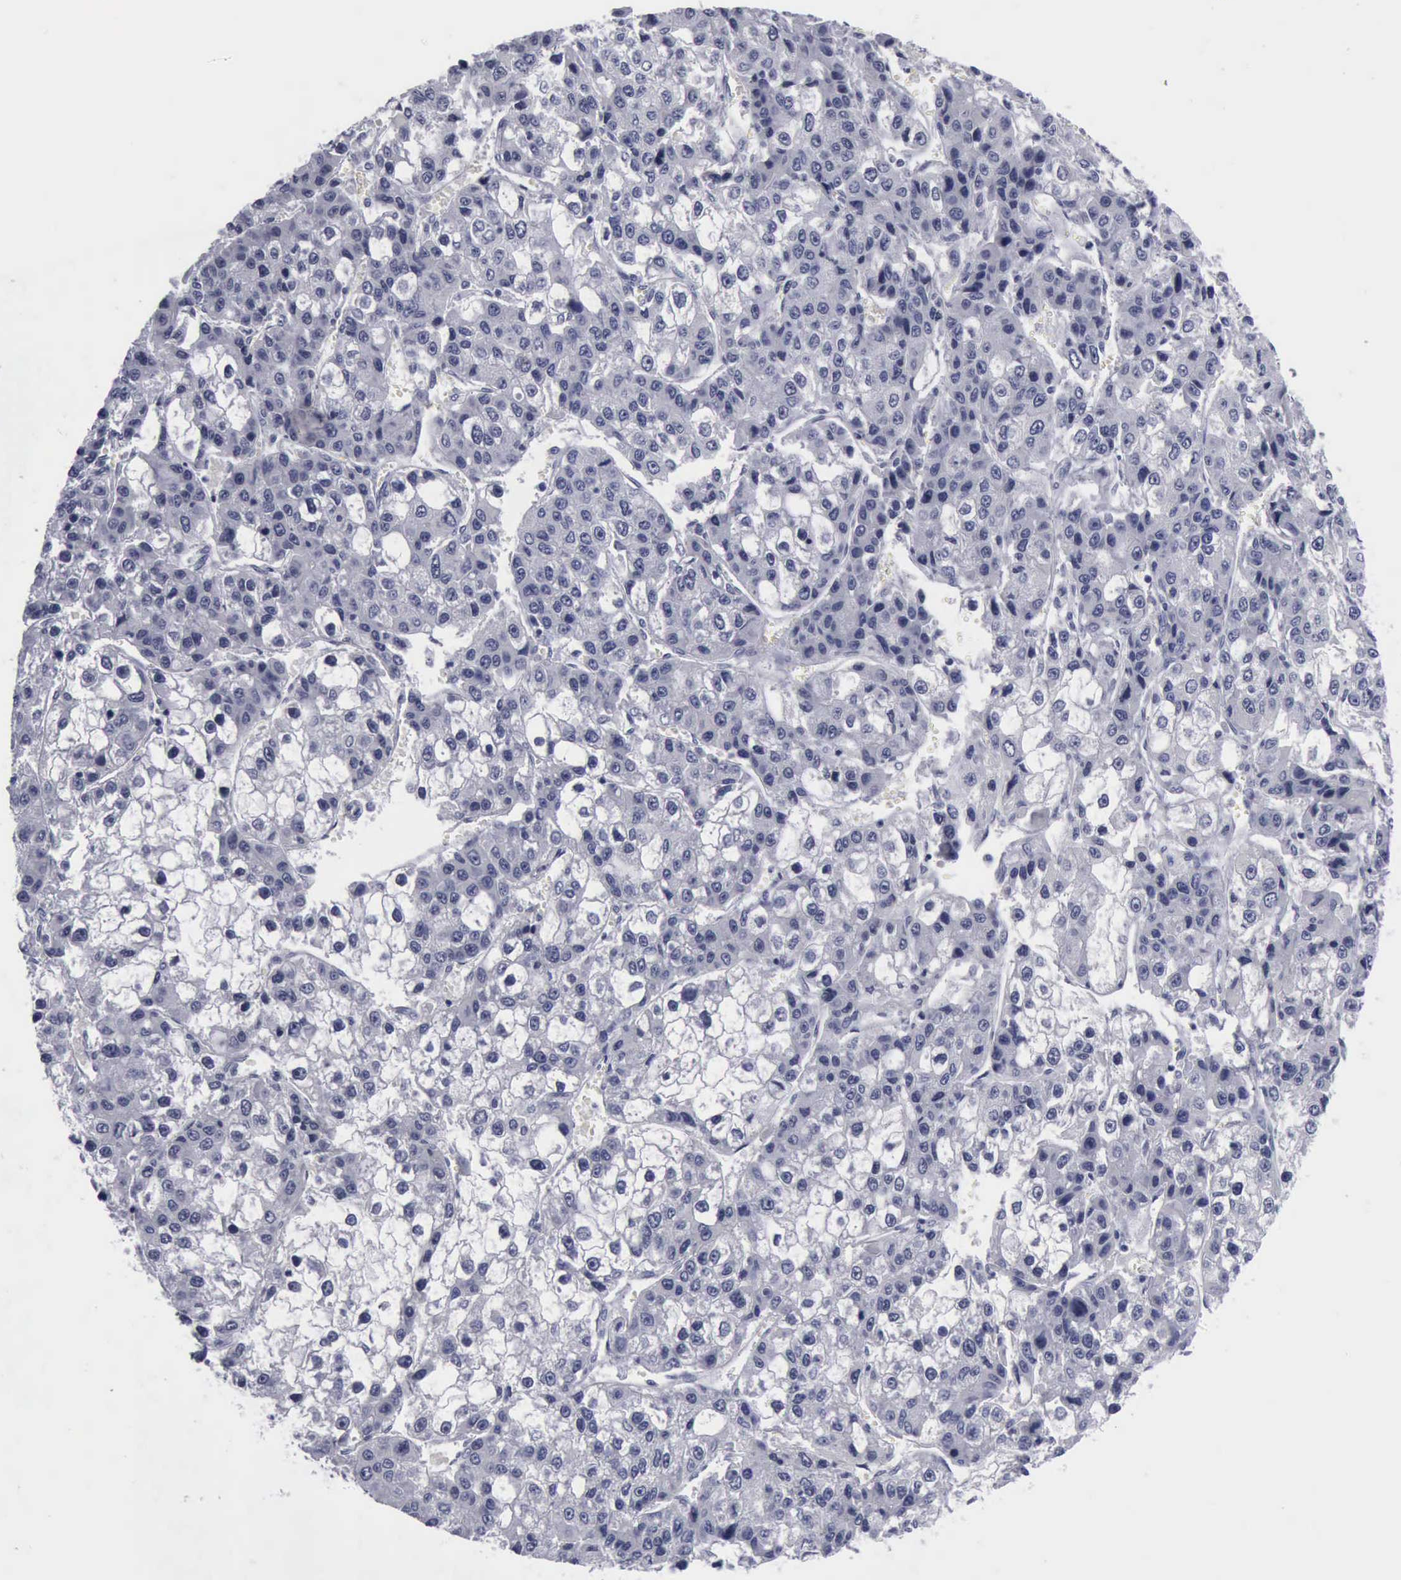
{"staining": {"intensity": "negative", "quantity": "none", "location": "none"}, "tissue": "liver cancer", "cell_type": "Tumor cells", "image_type": "cancer", "snomed": [{"axis": "morphology", "description": "Carcinoma, Hepatocellular, NOS"}, {"axis": "topography", "description": "Liver"}], "caption": "Liver cancer was stained to show a protein in brown. There is no significant positivity in tumor cells. Brightfield microscopy of IHC stained with DAB (3,3'-diaminobenzidine) (brown) and hematoxylin (blue), captured at high magnification.", "gene": "KRT13", "patient": {"sex": "female", "age": 66}}